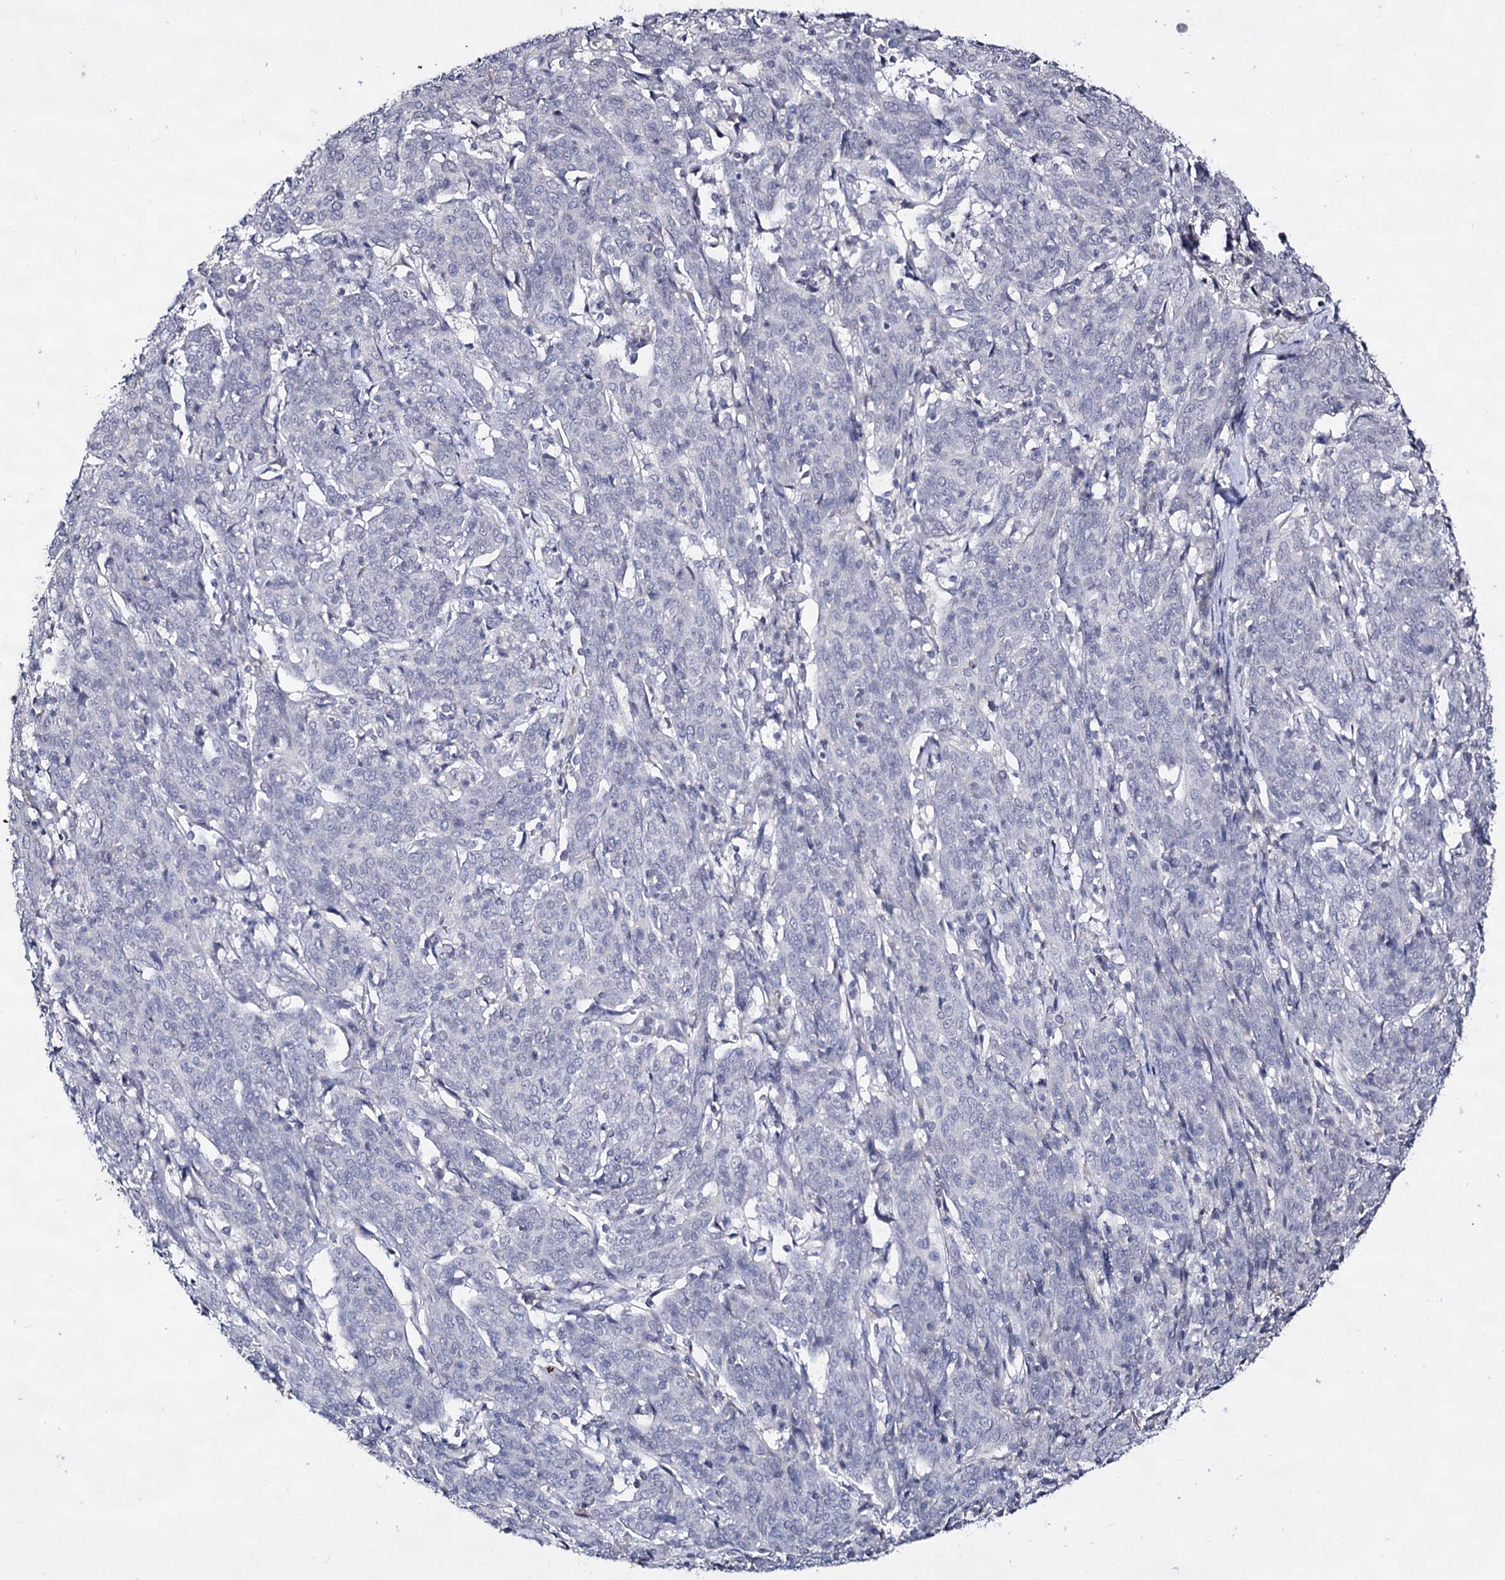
{"staining": {"intensity": "negative", "quantity": "none", "location": "none"}, "tissue": "cervical cancer", "cell_type": "Tumor cells", "image_type": "cancer", "snomed": [{"axis": "morphology", "description": "Squamous cell carcinoma, NOS"}, {"axis": "topography", "description": "Cervix"}], "caption": "IHC micrograph of human cervical cancer (squamous cell carcinoma) stained for a protein (brown), which displays no expression in tumor cells.", "gene": "PLIN1", "patient": {"sex": "female", "age": 67}}